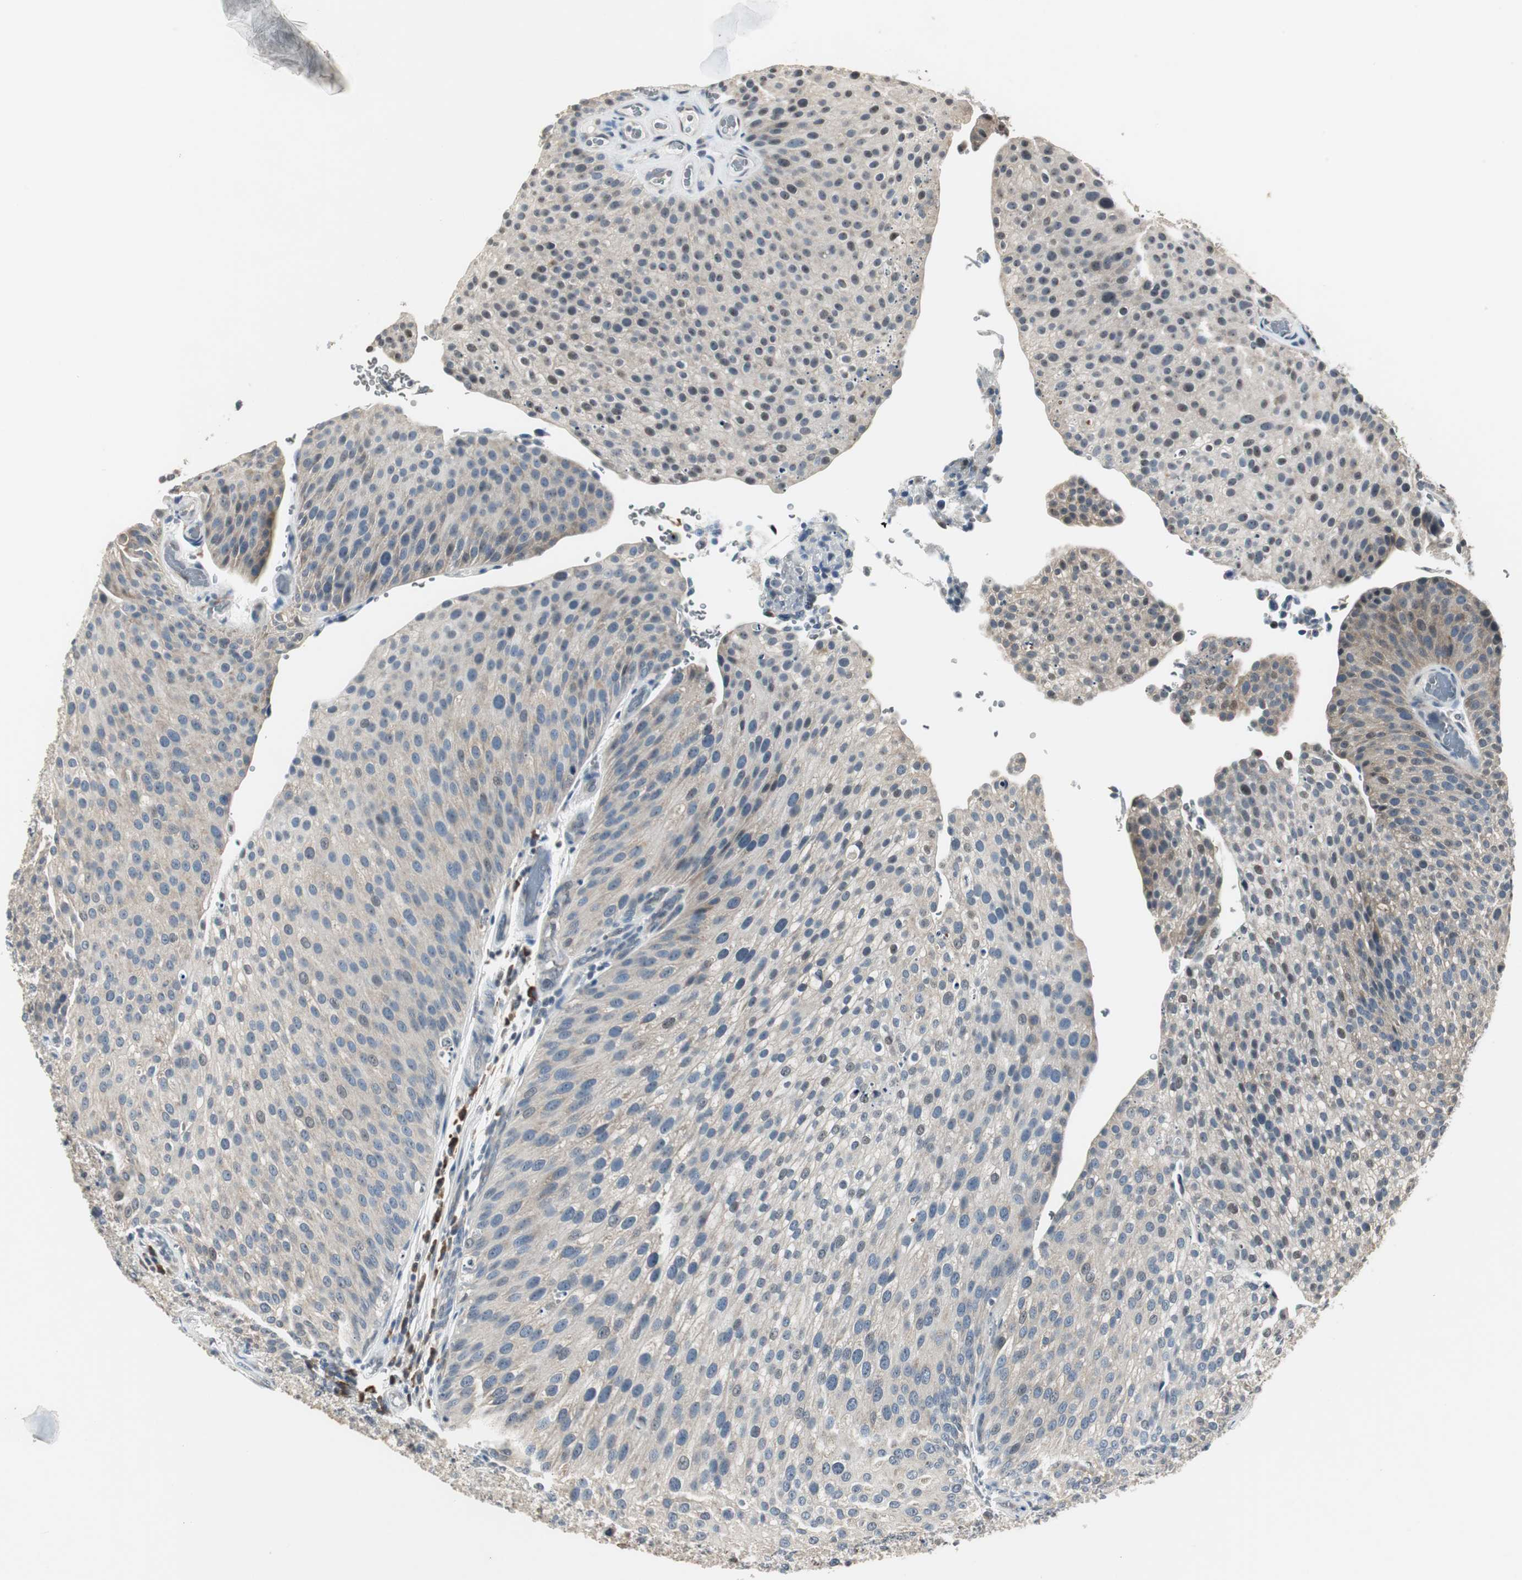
{"staining": {"intensity": "weak", "quantity": "25%-75%", "location": "cytoplasmic/membranous"}, "tissue": "urothelial cancer", "cell_type": "Tumor cells", "image_type": "cancer", "snomed": [{"axis": "morphology", "description": "Urothelial carcinoma, Low grade"}, {"axis": "topography", "description": "Smooth muscle"}, {"axis": "topography", "description": "Urinary bladder"}], "caption": "An IHC micrograph of tumor tissue is shown. Protein staining in brown highlights weak cytoplasmic/membranous positivity in urothelial cancer within tumor cells.", "gene": "CCT5", "patient": {"sex": "male", "age": 60}}